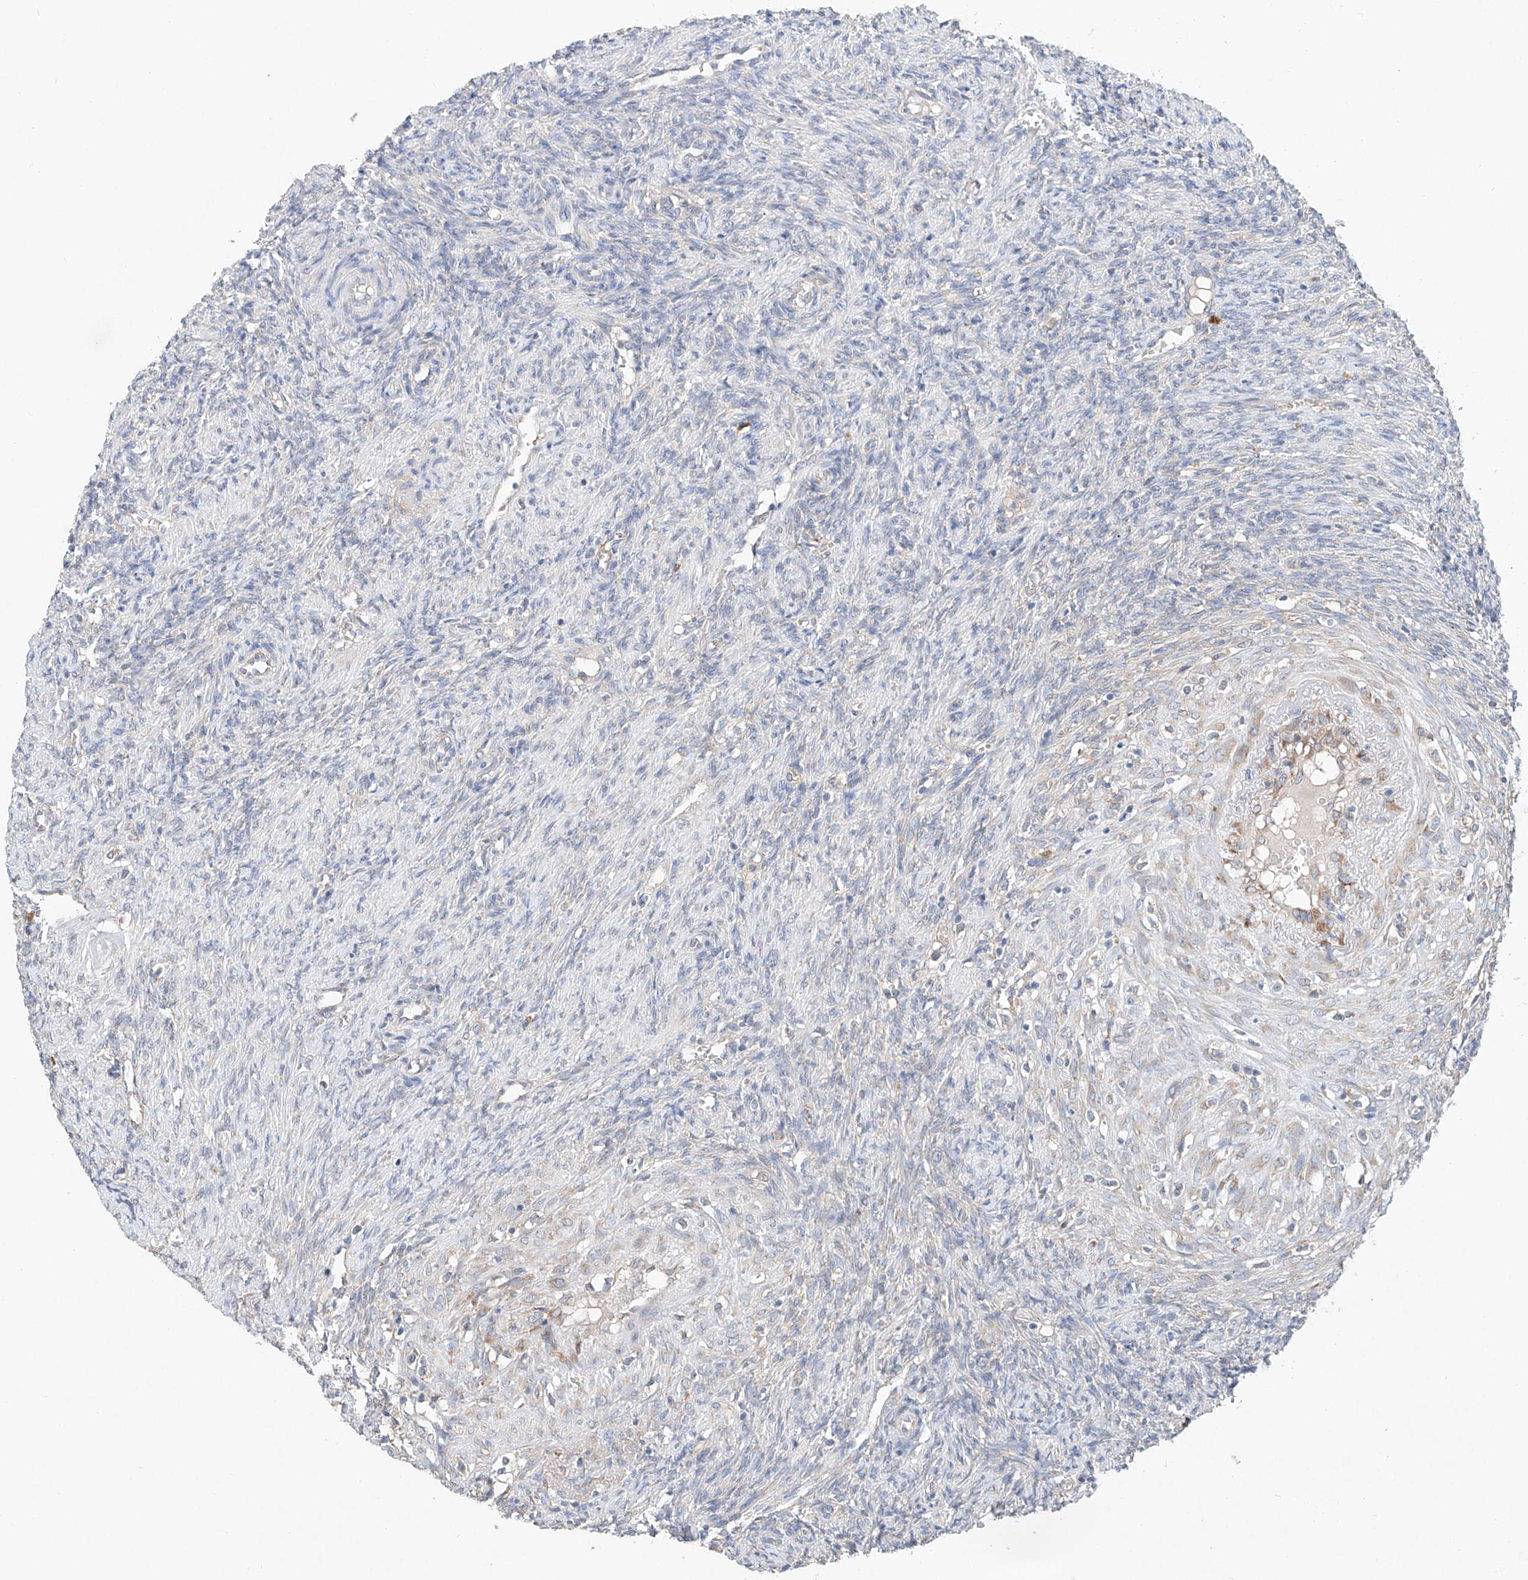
{"staining": {"intensity": "negative", "quantity": "none", "location": "none"}, "tissue": "ovary", "cell_type": "Ovarian stroma cells", "image_type": "normal", "snomed": [{"axis": "morphology", "description": "Normal tissue, NOS"}, {"axis": "topography", "description": "Ovary"}], "caption": "Ovarian stroma cells show no significant protein expression in normal ovary. (DAB (3,3'-diaminobenzidine) immunohistochemistry, high magnification).", "gene": "FASTK", "patient": {"sex": "female", "age": 41}}